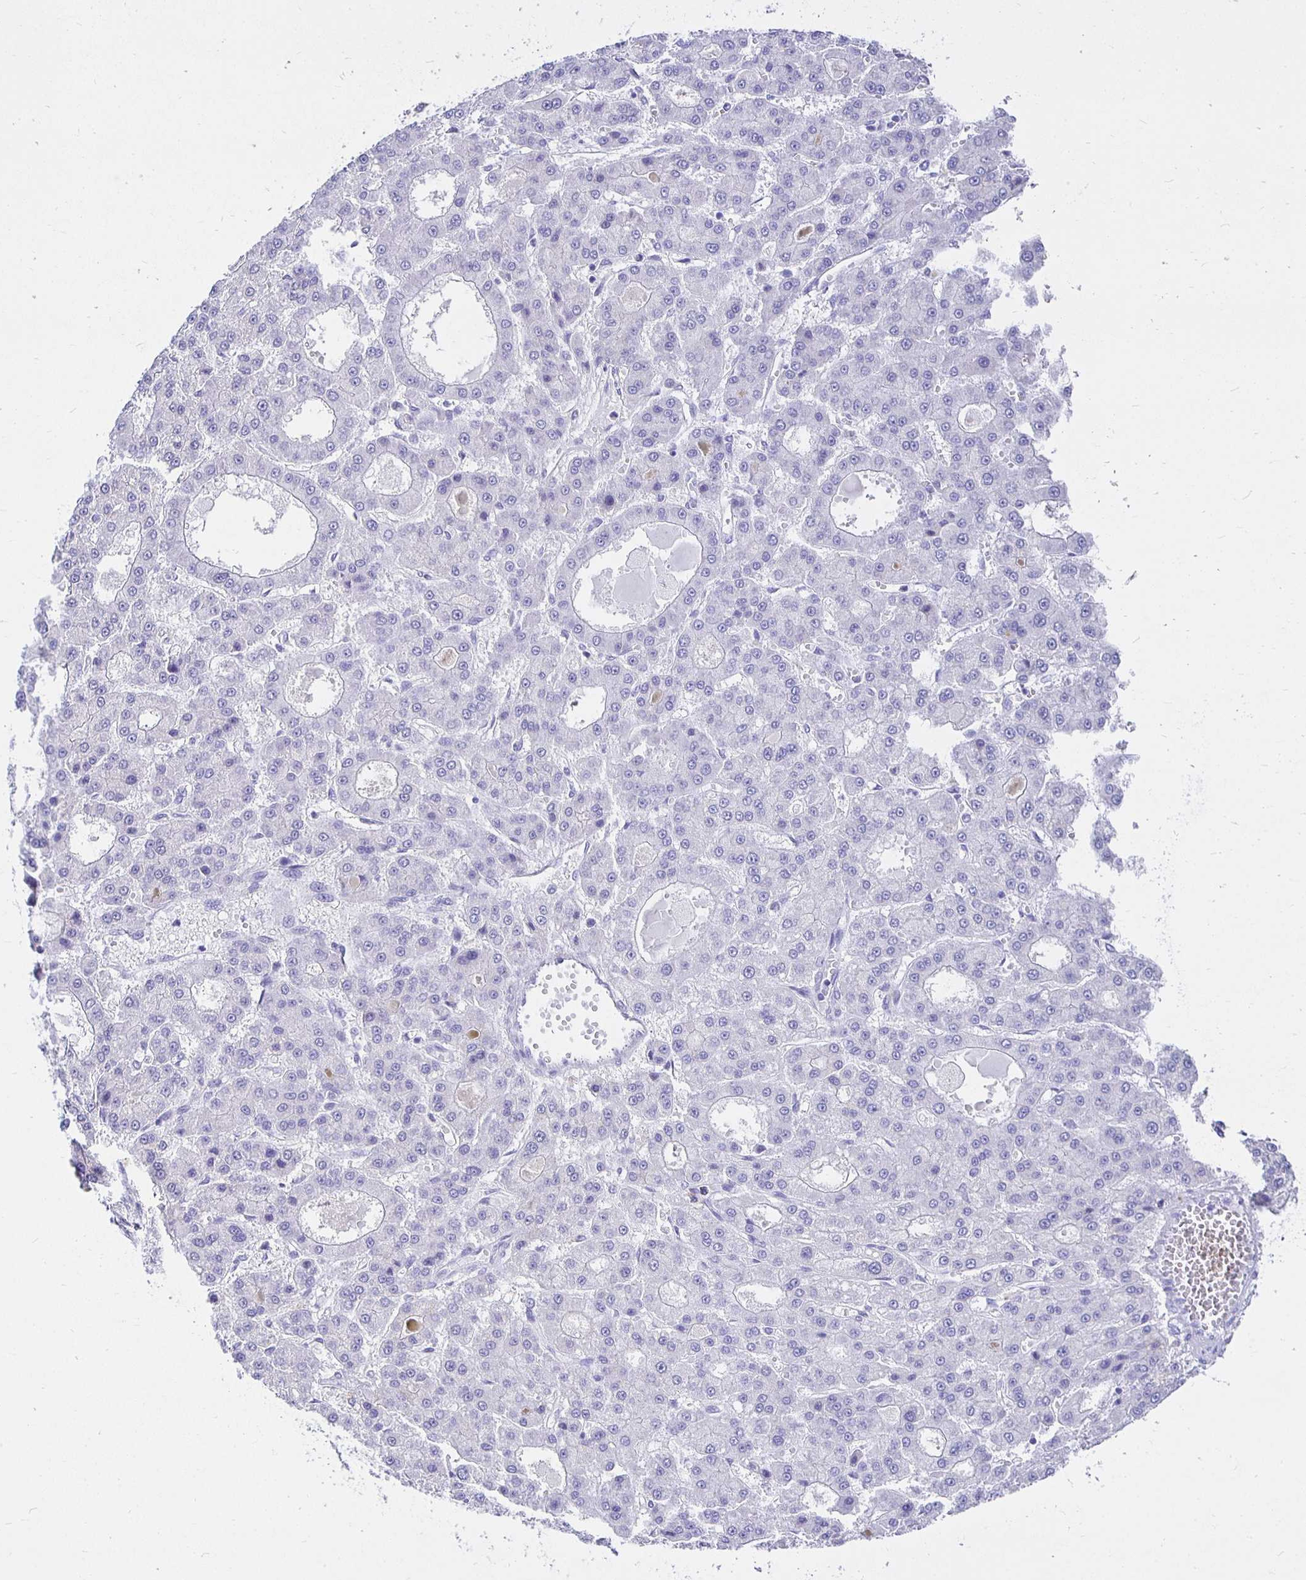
{"staining": {"intensity": "negative", "quantity": "none", "location": "none"}, "tissue": "liver cancer", "cell_type": "Tumor cells", "image_type": "cancer", "snomed": [{"axis": "morphology", "description": "Carcinoma, Hepatocellular, NOS"}, {"axis": "topography", "description": "Liver"}], "caption": "This micrograph is of liver cancer (hepatocellular carcinoma) stained with immunohistochemistry (IHC) to label a protein in brown with the nuclei are counter-stained blue. There is no staining in tumor cells.", "gene": "UMOD", "patient": {"sex": "male", "age": 70}}